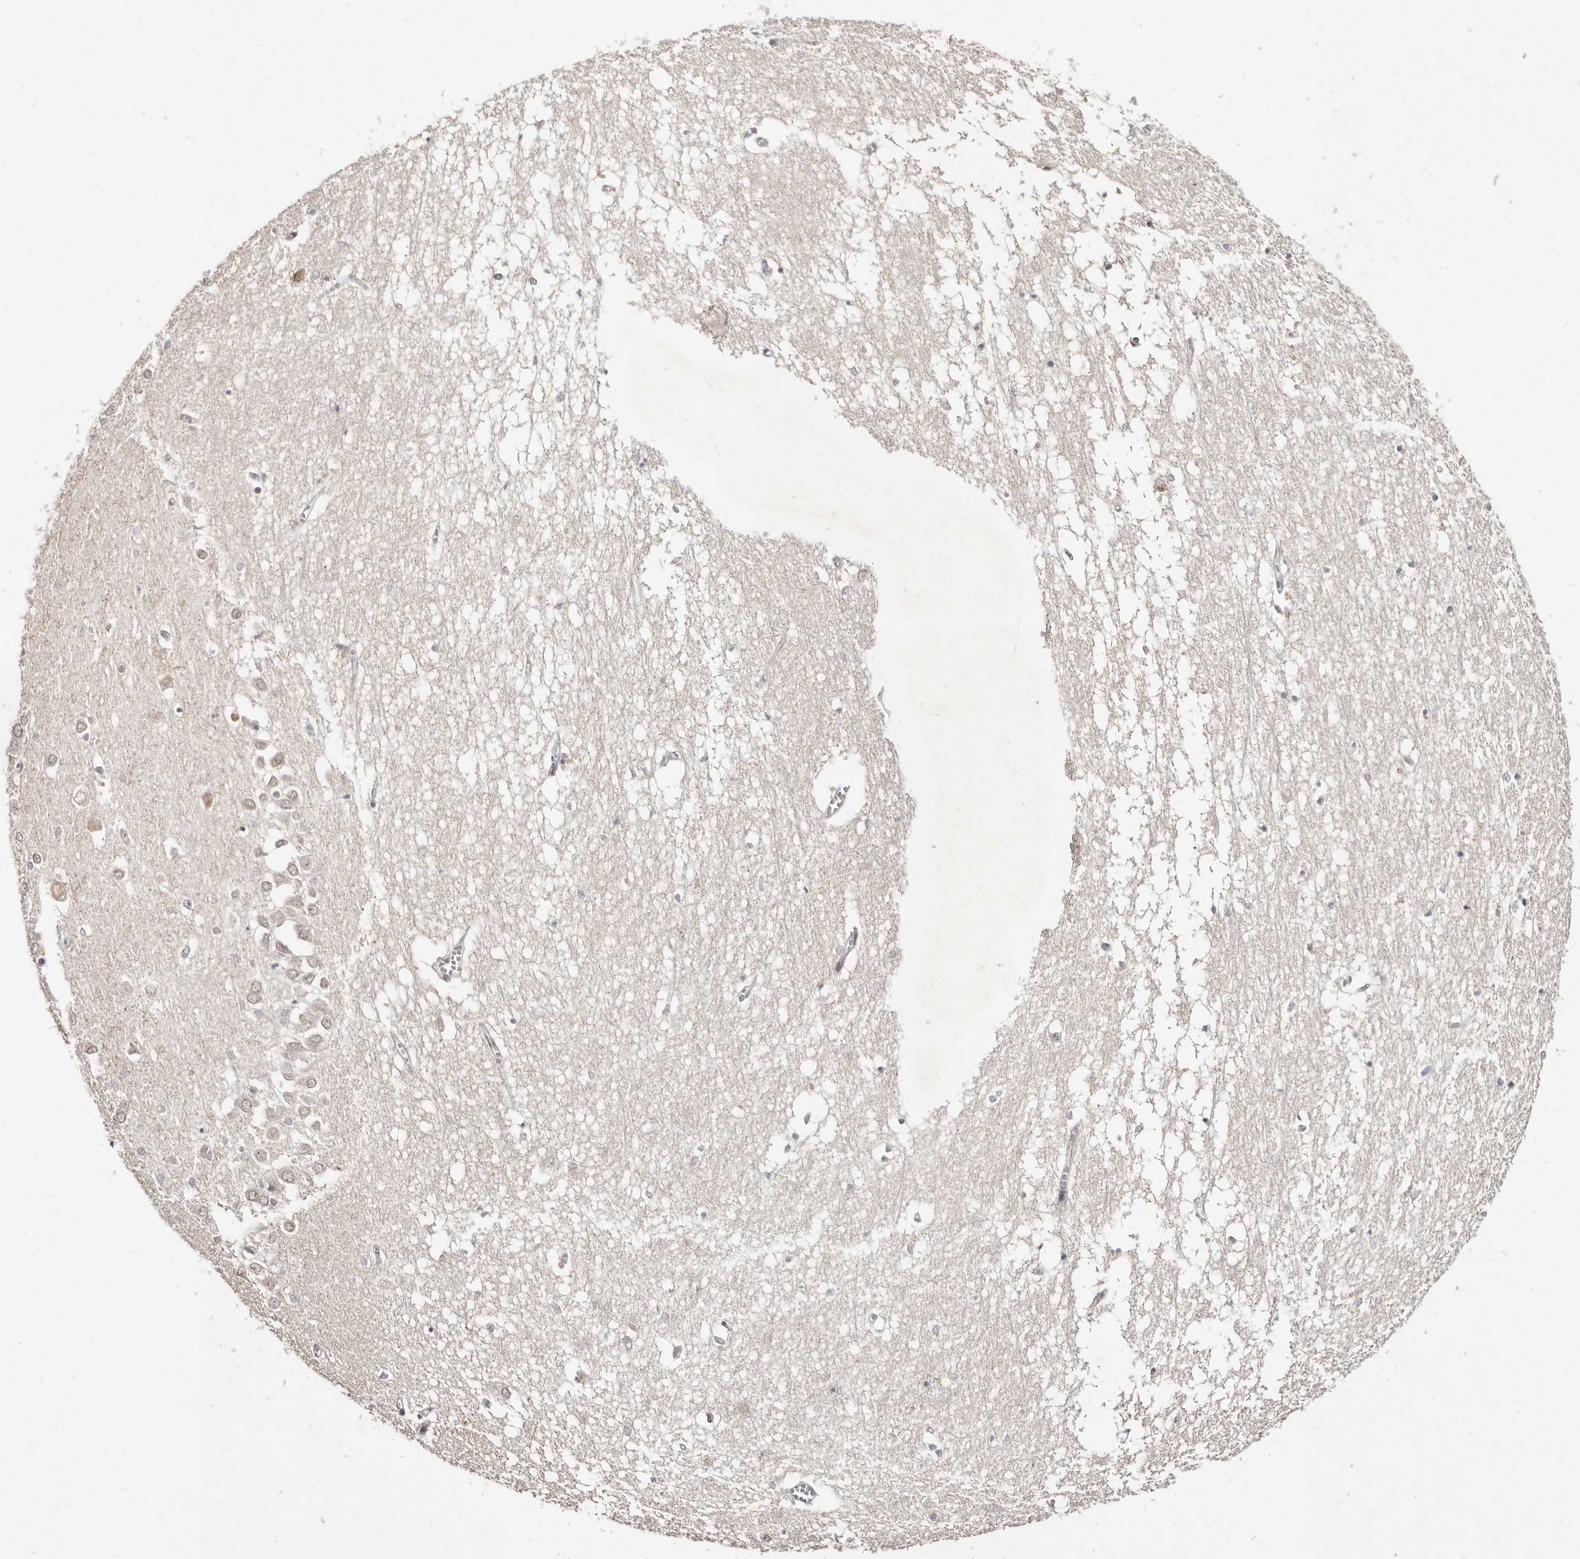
{"staining": {"intensity": "weak", "quantity": "<25%", "location": "nuclear"}, "tissue": "hippocampus", "cell_type": "Glial cells", "image_type": "normal", "snomed": [{"axis": "morphology", "description": "Normal tissue, NOS"}, {"axis": "topography", "description": "Hippocampus"}], "caption": "A high-resolution image shows immunohistochemistry (IHC) staining of normal hippocampus, which reveals no significant positivity in glial cells. (DAB immunohistochemistry, high magnification).", "gene": "LCORL", "patient": {"sex": "male", "age": 70}}